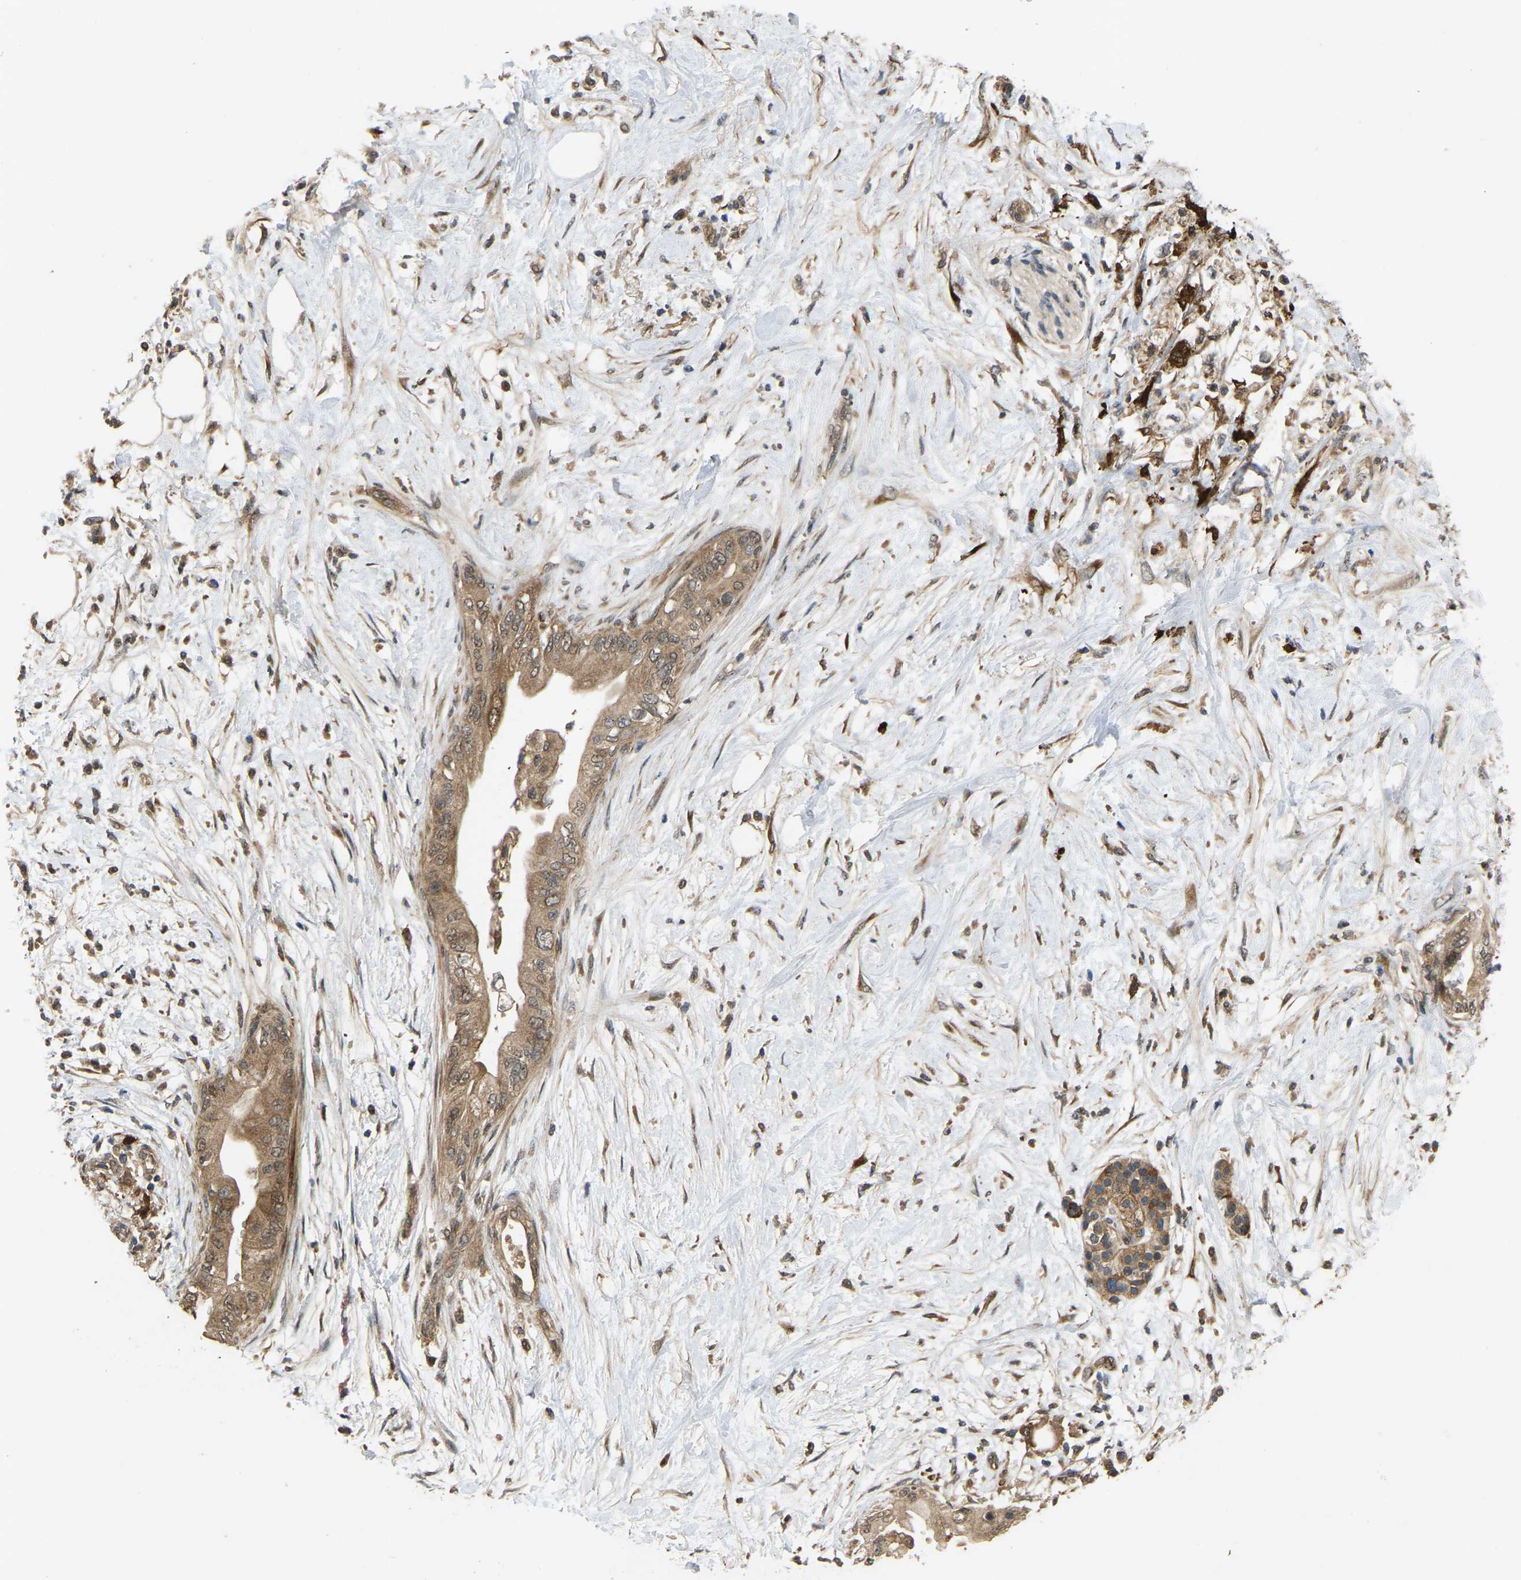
{"staining": {"intensity": "moderate", "quantity": ">75%", "location": "cytoplasmic/membranous"}, "tissue": "pancreatic cancer", "cell_type": "Tumor cells", "image_type": "cancer", "snomed": [{"axis": "morphology", "description": "Normal tissue, NOS"}, {"axis": "morphology", "description": "Adenocarcinoma, NOS"}, {"axis": "topography", "description": "Pancreas"}, {"axis": "topography", "description": "Duodenum"}], "caption": "Immunohistochemical staining of pancreatic cancer (adenocarcinoma) shows medium levels of moderate cytoplasmic/membranous protein staining in approximately >75% of tumor cells. (brown staining indicates protein expression, while blue staining denotes nuclei).", "gene": "LIMK2", "patient": {"sex": "female", "age": 60}}